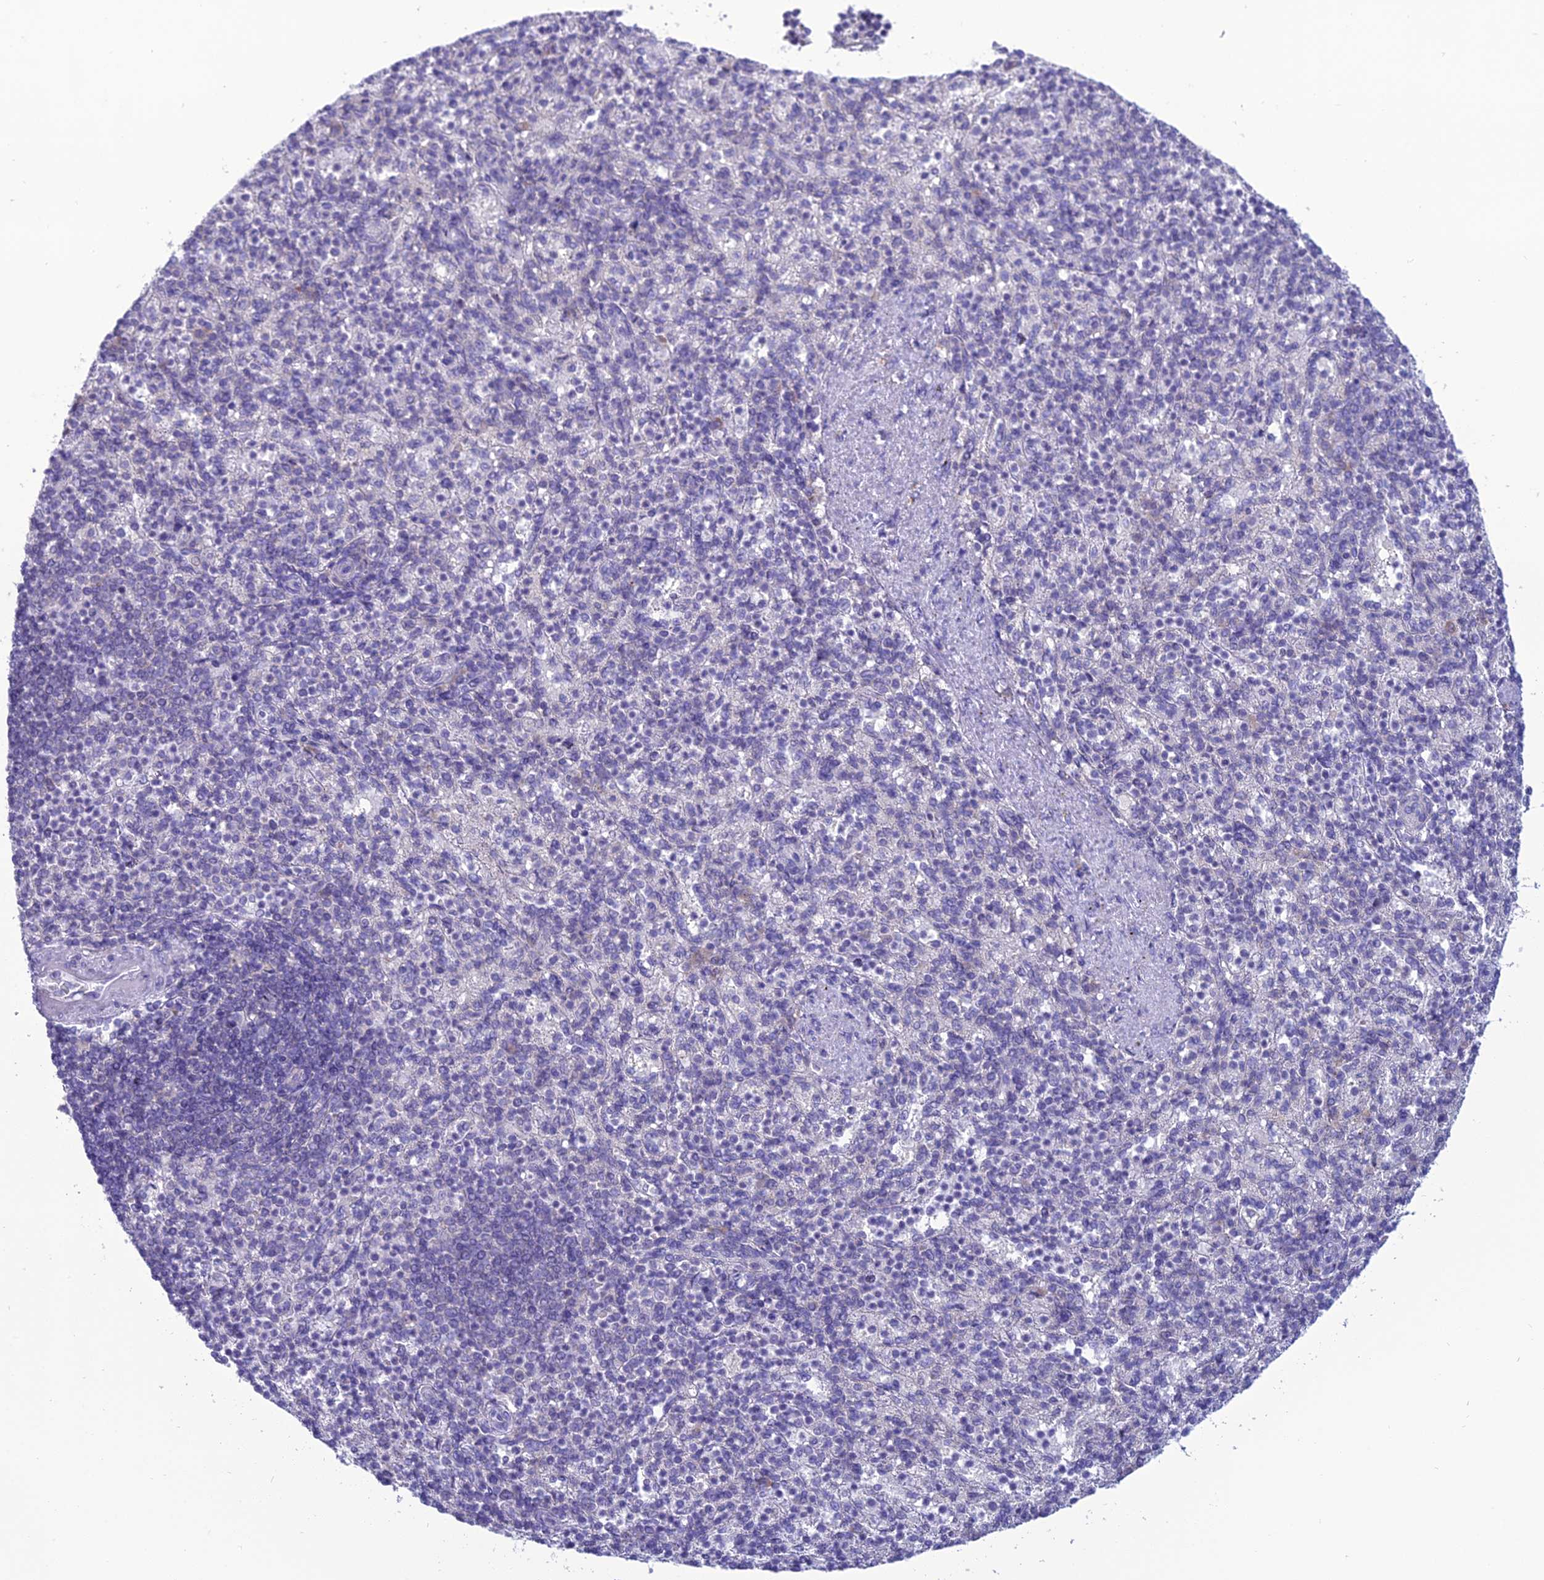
{"staining": {"intensity": "negative", "quantity": "none", "location": "none"}, "tissue": "spleen", "cell_type": "Cells in red pulp", "image_type": "normal", "snomed": [{"axis": "morphology", "description": "Normal tissue, NOS"}, {"axis": "topography", "description": "Spleen"}], "caption": "High power microscopy micrograph of an immunohistochemistry histopathology image of normal spleen, revealing no significant expression in cells in red pulp. (DAB (3,3'-diaminobenzidine) IHC visualized using brightfield microscopy, high magnification).", "gene": "GNPNAT1", "patient": {"sex": "female", "age": 74}}